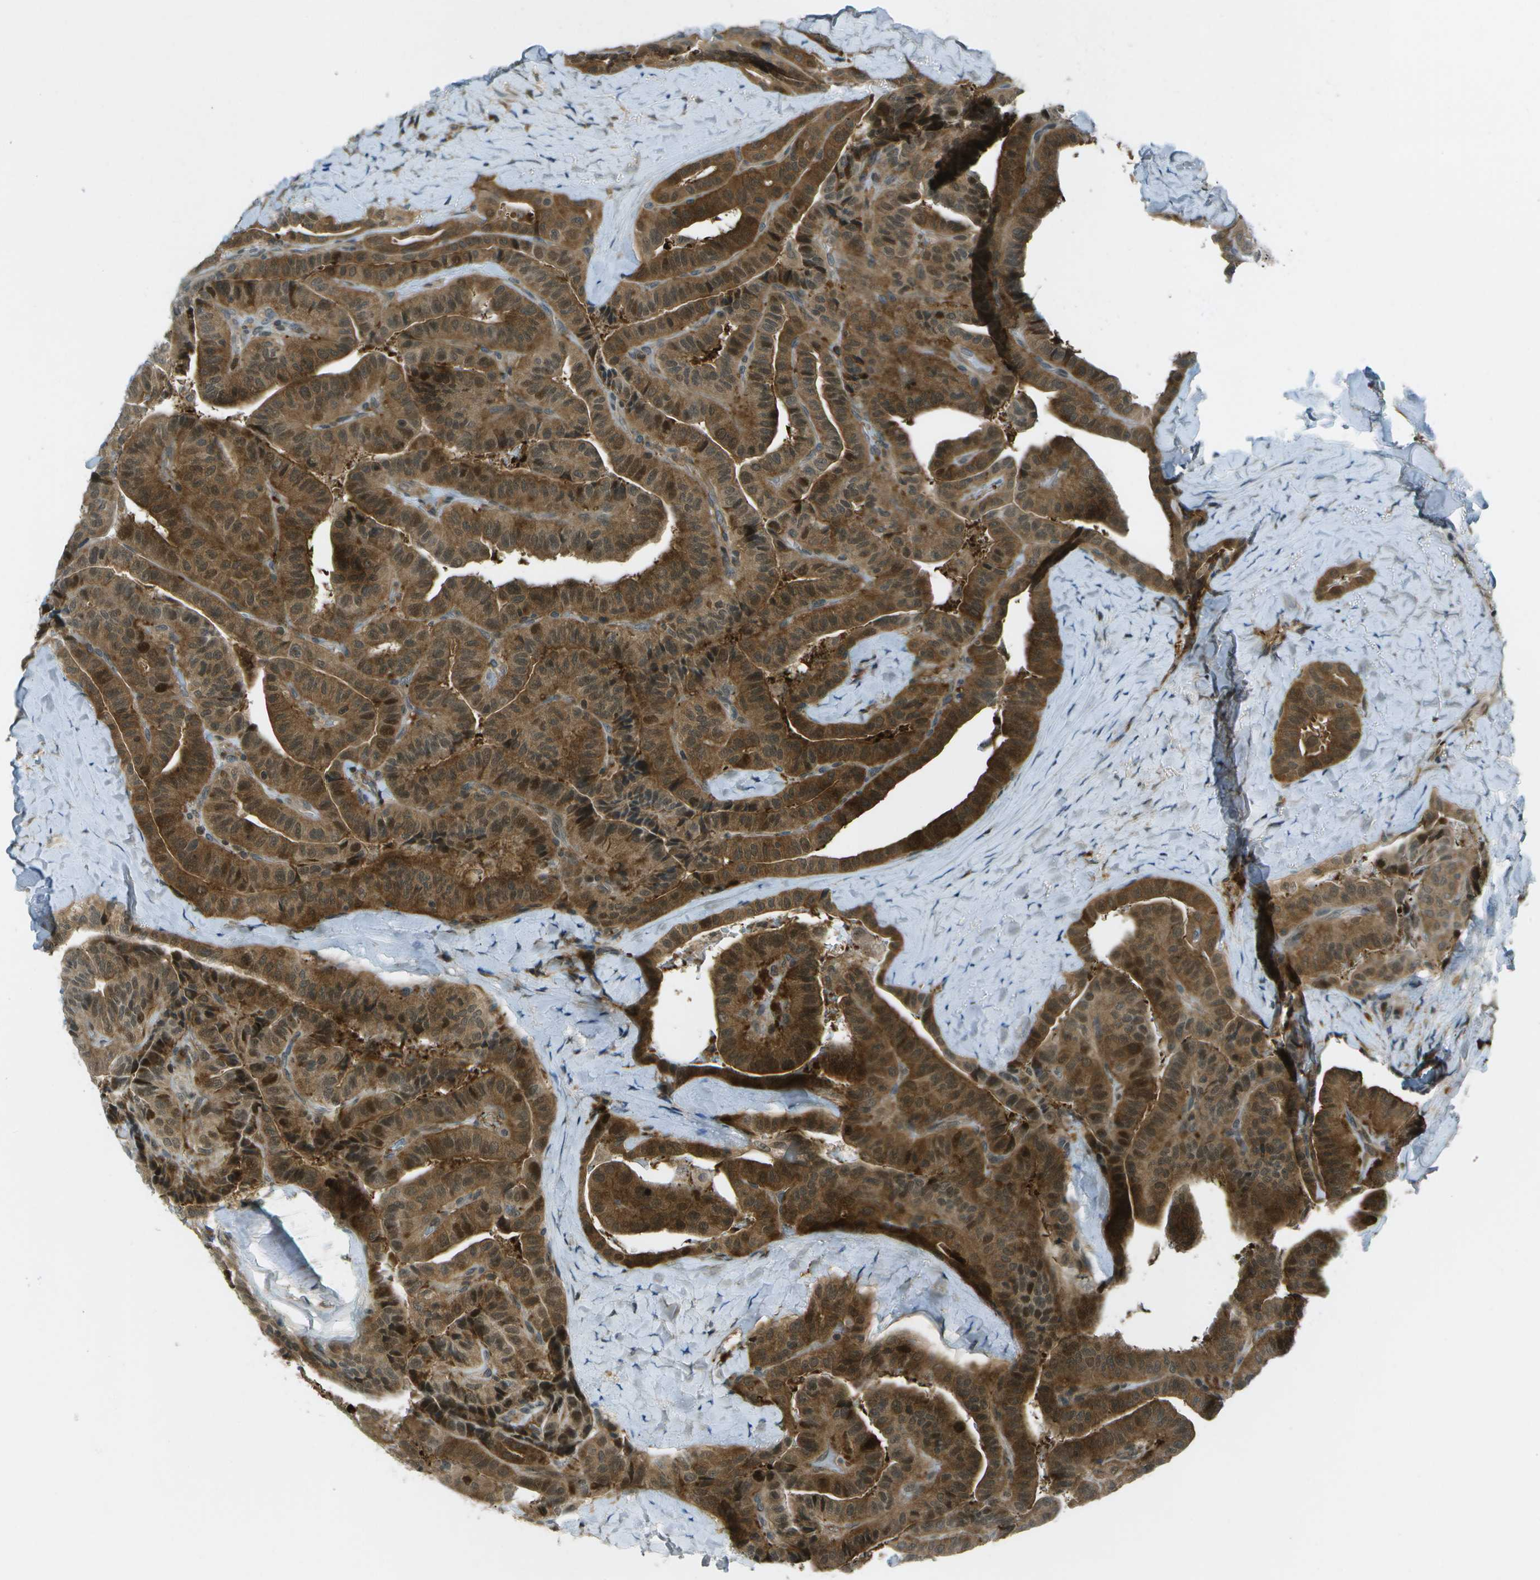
{"staining": {"intensity": "strong", "quantity": ">75%", "location": "cytoplasmic/membranous"}, "tissue": "thyroid cancer", "cell_type": "Tumor cells", "image_type": "cancer", "snomed": [{"axis": "morphology", "description": "Papillary adenocarcinoma, NOS"}, {"axis": "topography", "description": "Thyroid gland"}], "caption": "Protein expression analysis of thyroid cancer (papillary adenocarcinoma) demonstrates strong cytoplasmic/membranous staining in about >75% of tumor cells.", "gene": "TMEM19", "patient": {"sex": "male", "age": 77}}